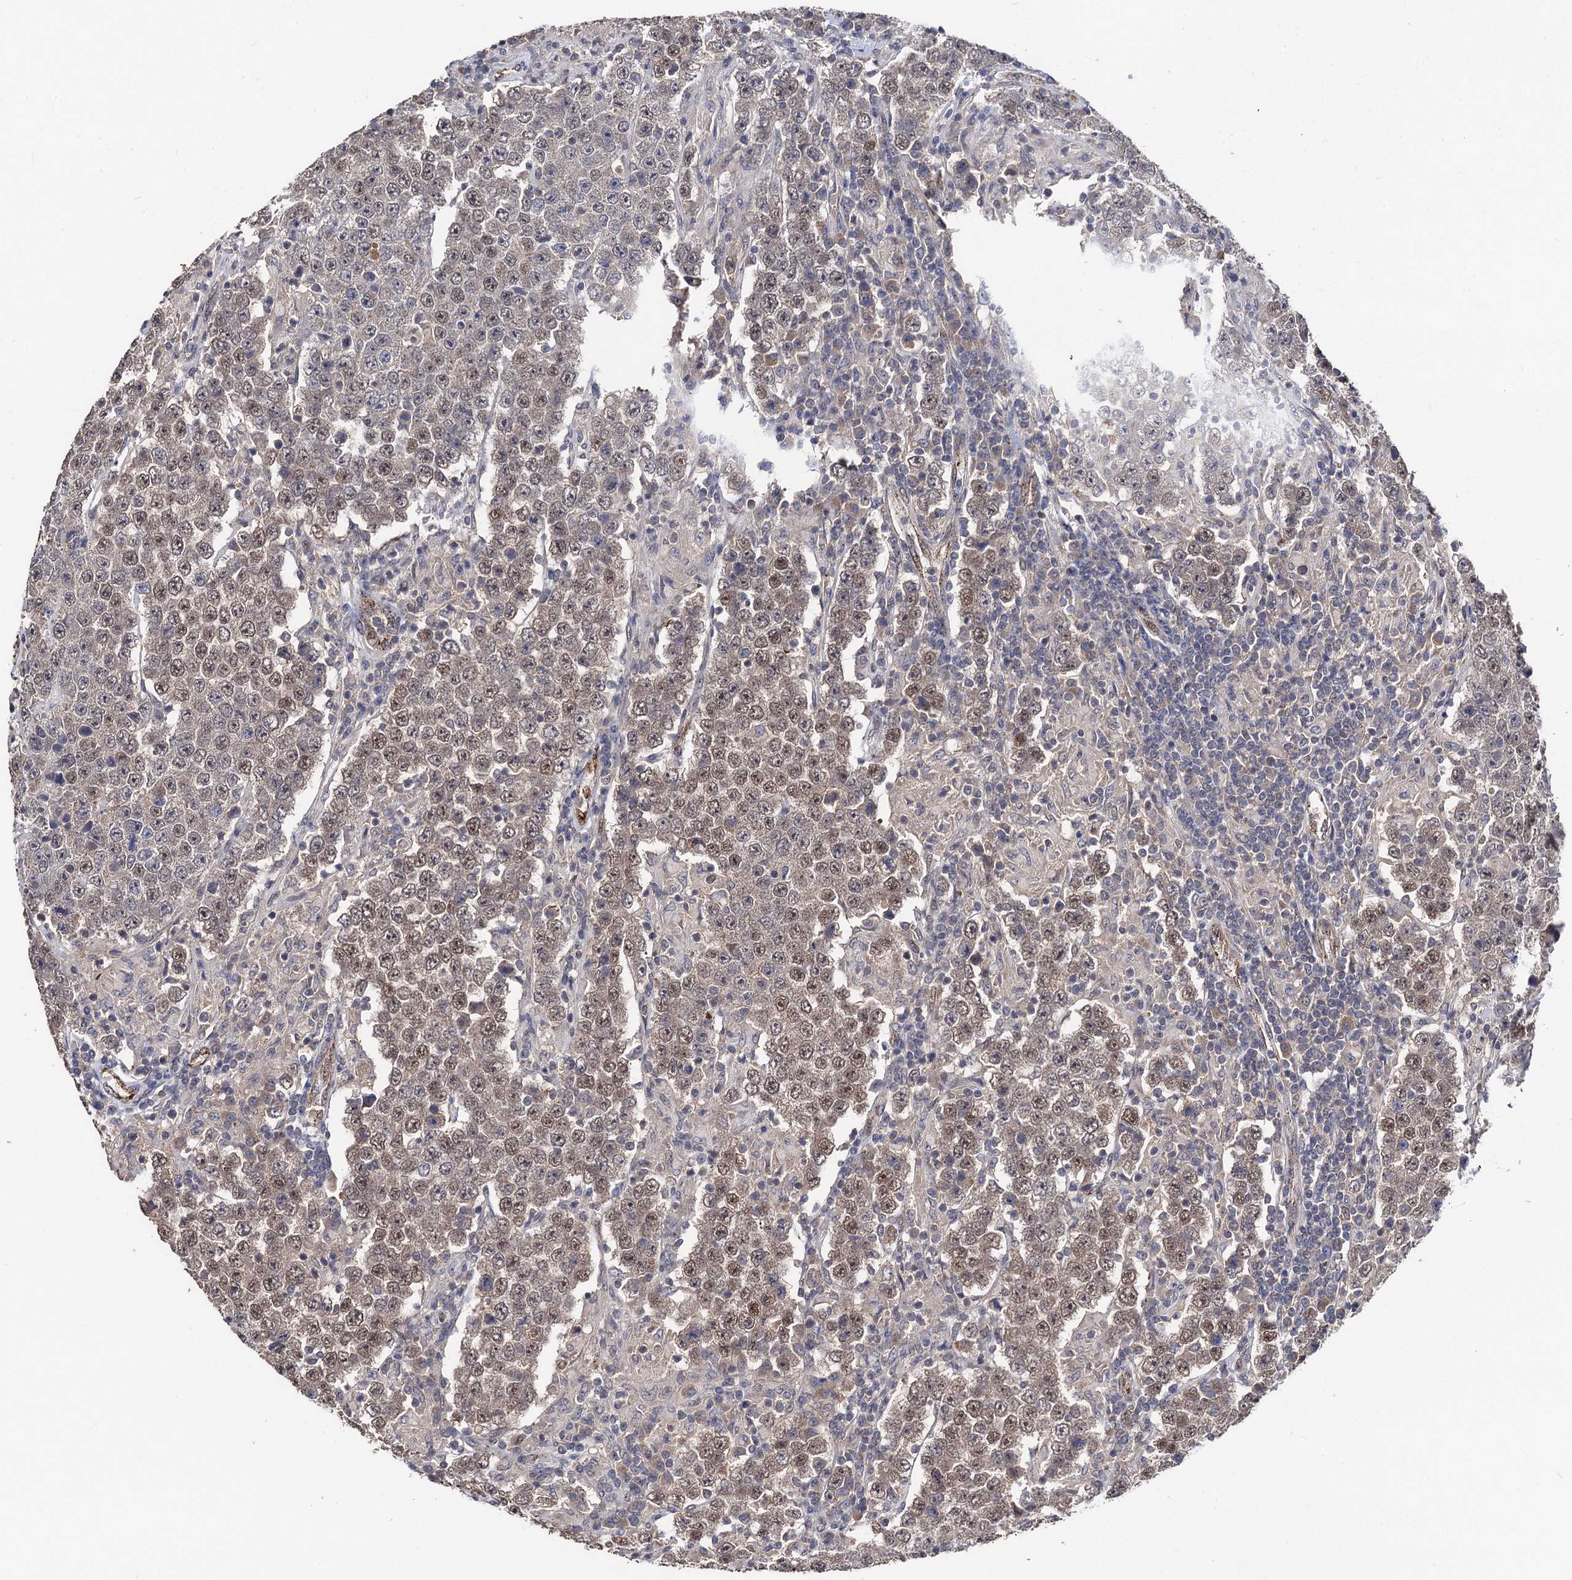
{"staining": {"intensity": "moderate", "quantity": ">75%", "location": "nuclear"}, "tissue": "testis cancer", "cell_type": "Tumor cells", "image_type": "cancer", "snomed": [{"axis": "morphology", "description": "Normal tissue, NOS"}, {"axis": "morphology", "description": "Urothelial carcinoma, High grade"}, {"axis": "morphology", "description": "Seminoma, NOS"}, {"axis": "morphology", "description": "Carcinoma, Embryonal, NOS"}, {"axis": "topography", "description": "Urinary bladder"}, {"axis": "topography", "description": "Testis"}], "caption": "This is an image of immunohistochemistry (IHC) staining of testis urothelial carcinoma (high-grade), which shows moderate expression in the nuclear of tumor cells.", "gene": "PPTC7", "patient": {"sex": "male", "age": 41}}